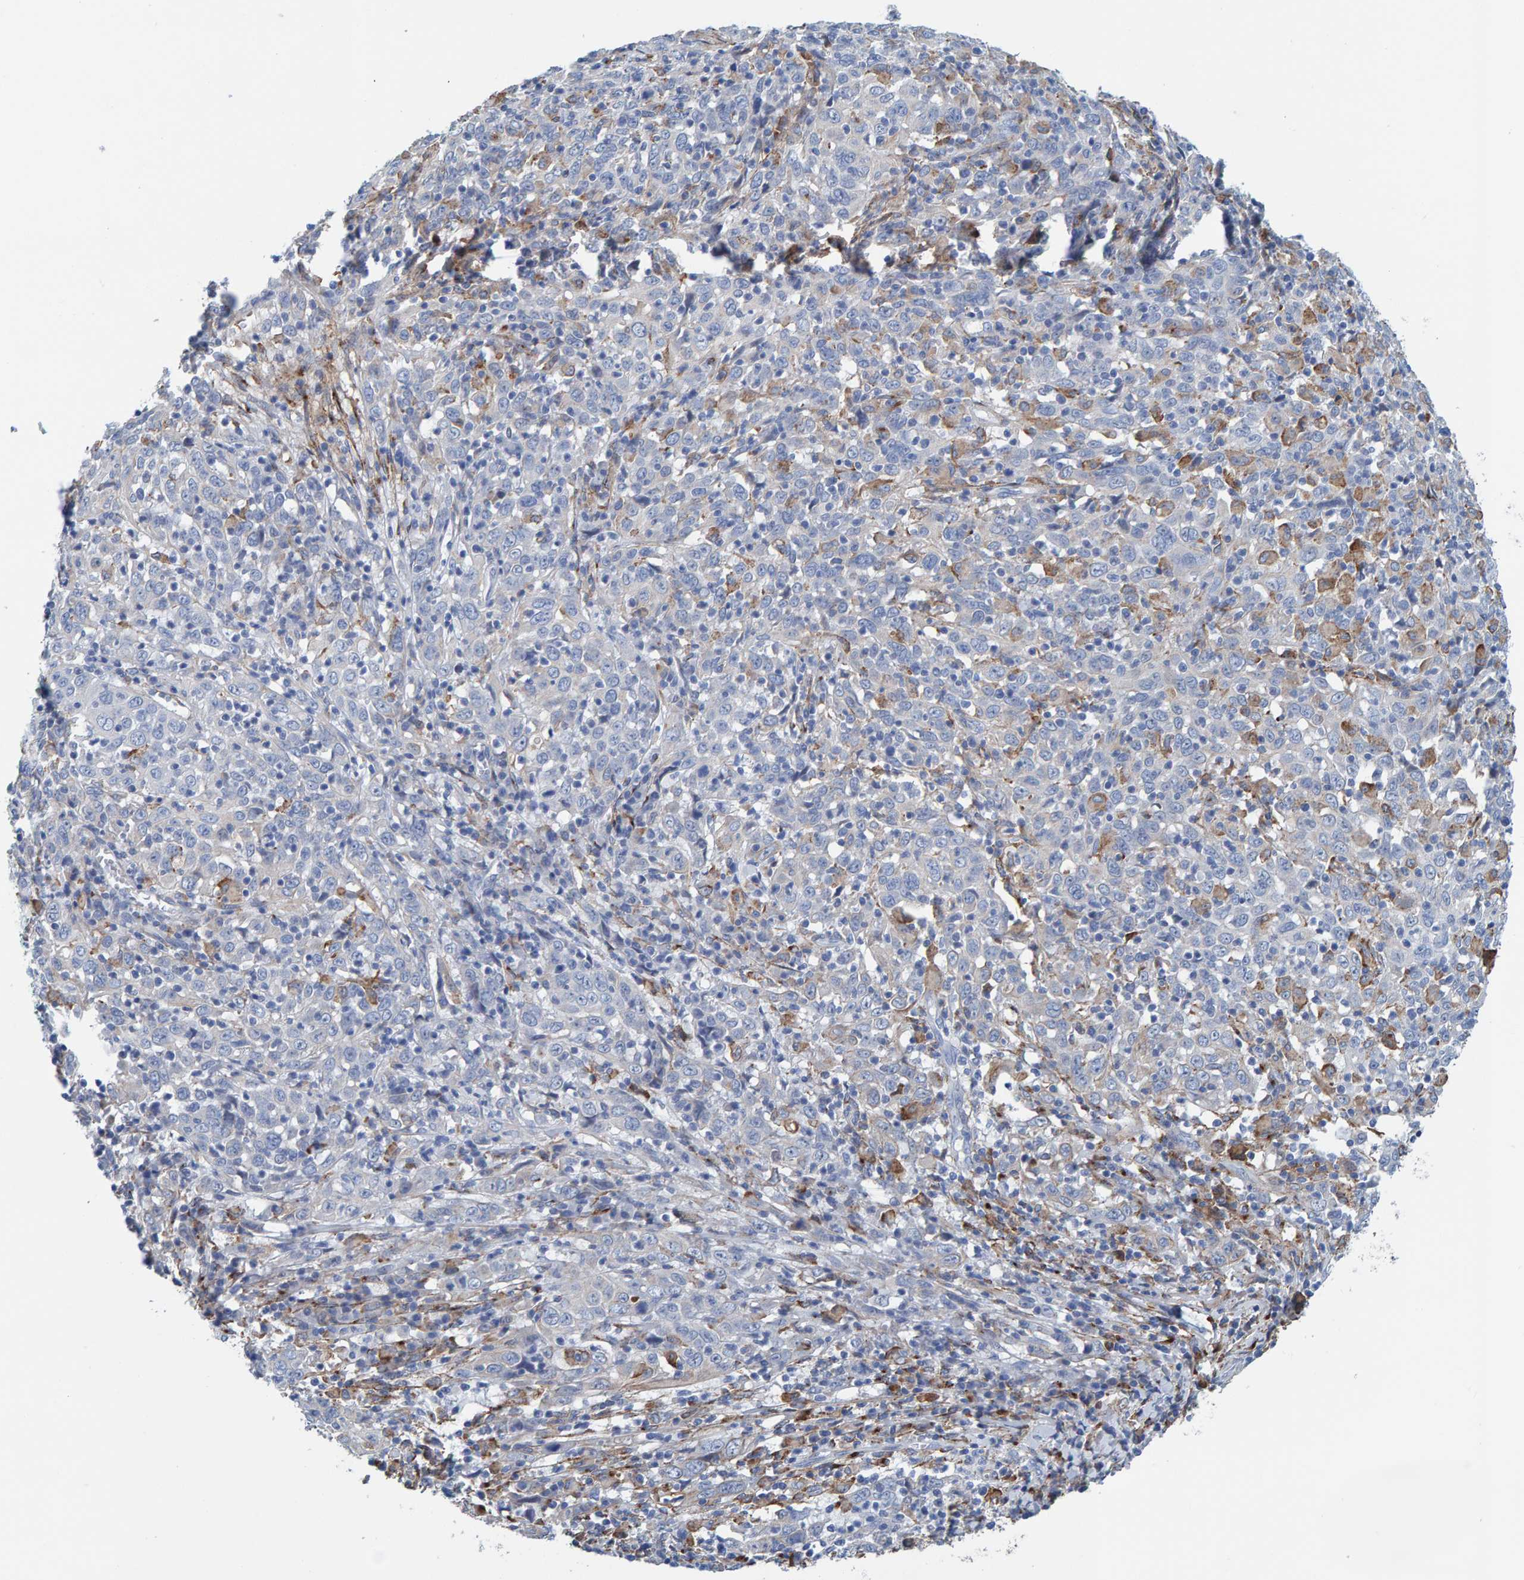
{"staining": {"intensity": "negative", "quantity": "none", "location": "none"}, "tissue": "cervical cancer", "cell_type": "Tumor cells", "image_type": "cancer", "snomed": [{"axis": "morphology", "description": "Squamous cell carcinoma, NOS"}, {"axis": "topography", "description": "Cervix"}], "caption": "Immunohistochemistry micrograph of human cervical cancer stained for a protein (brown), which demonstrates no positivity in tumor cells. The staining is performed using DAB (3,3'-diaminobenzidine) brown chromogen with nuclei counter-stained in using hematoxylin.", "gene": "LRP1", "patient": {"sex": "female", "age": 46}}